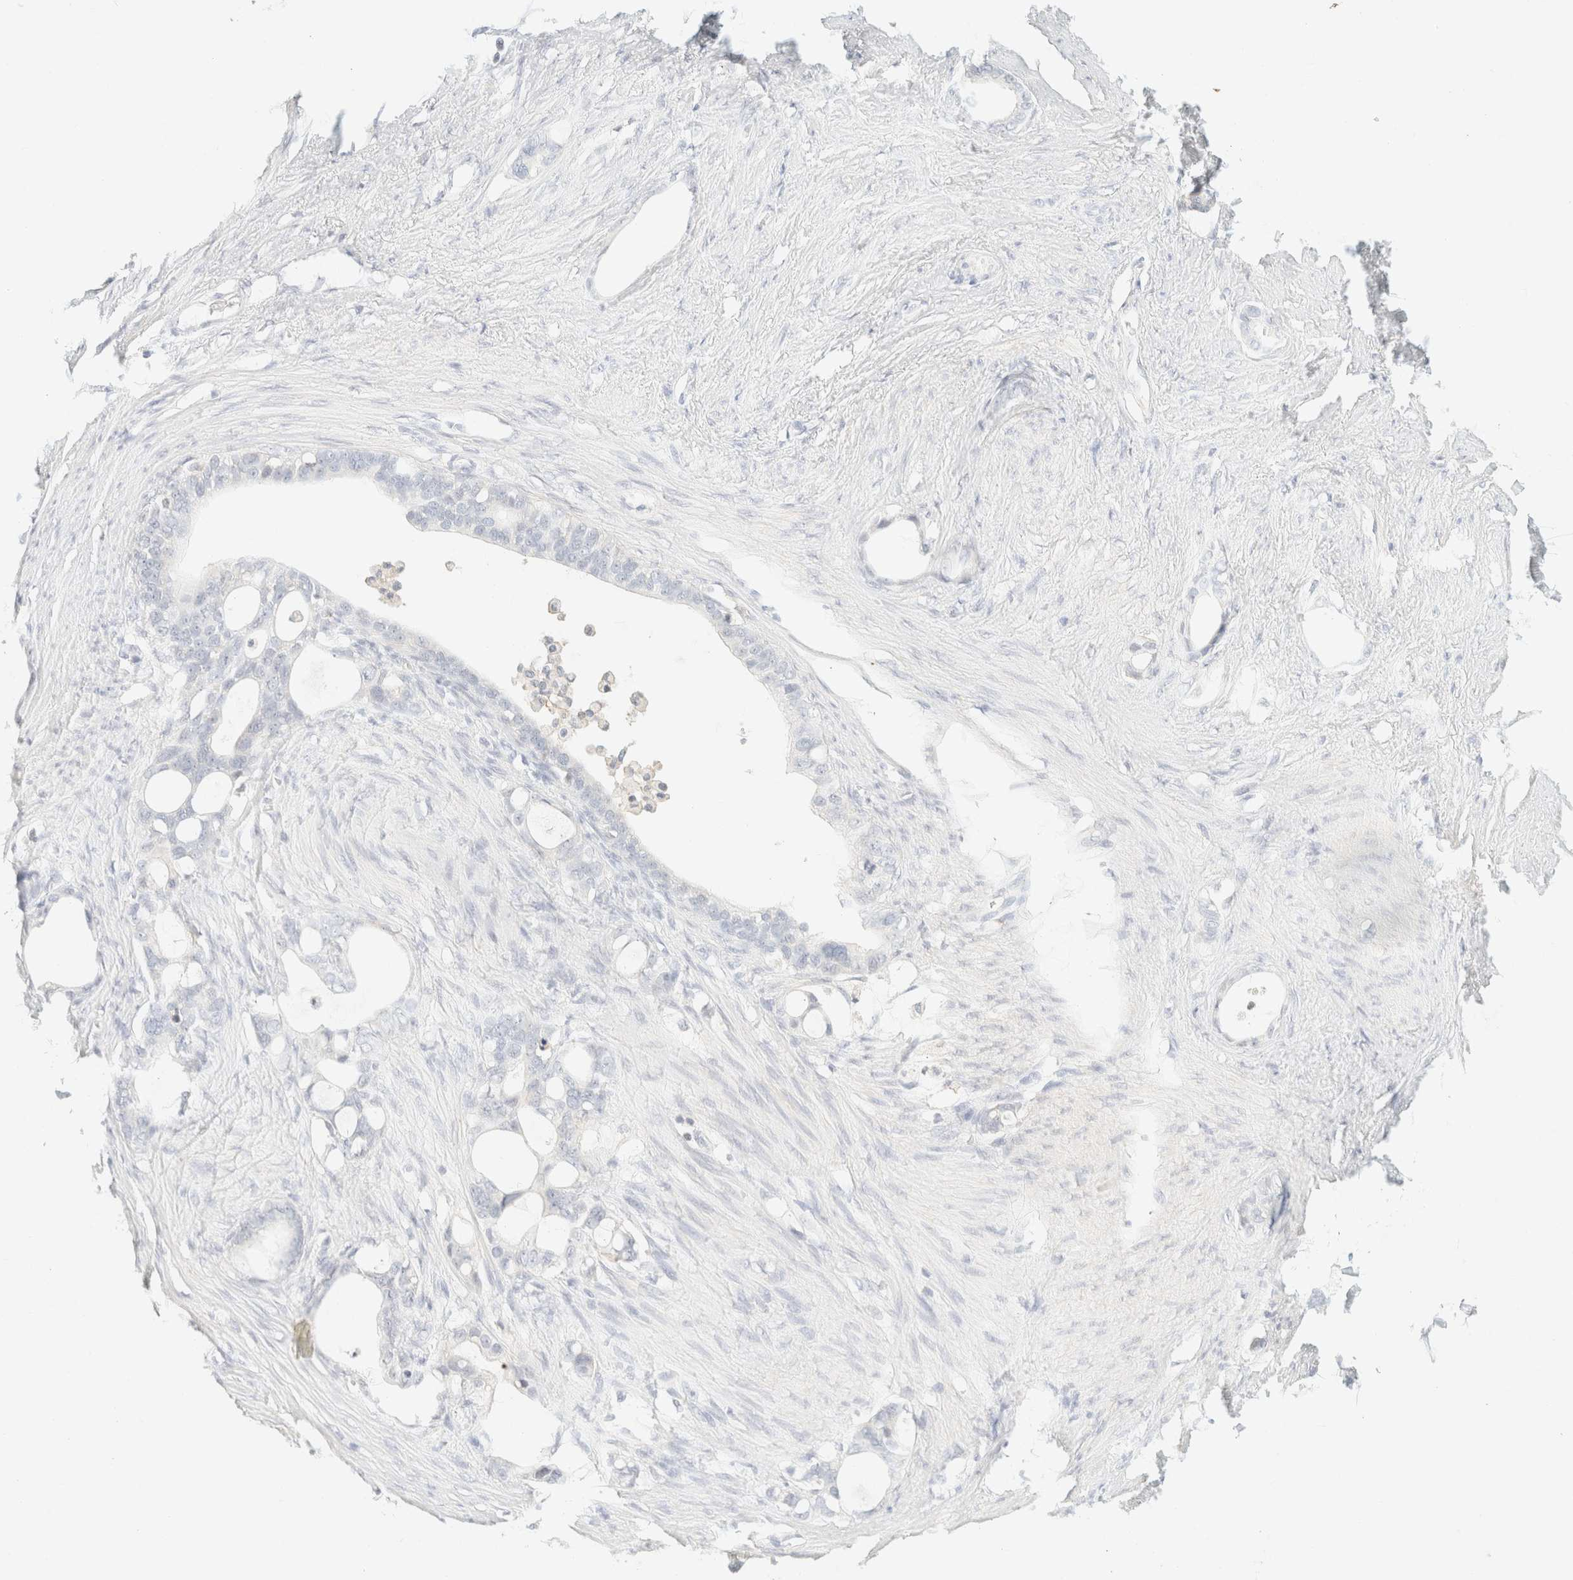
{"staining": {"intensity": "negative", "quantity": "none", "location": "none"}, "tissue": "stomach cancer", "cell_type": "Tumor cells", "image_type": "cancer", "snomed": [{"axis": "morphology", "description": "Adenocarcinoma, NOS"}, {"axis": "topography", "description": "Stomach"}], "caption": "This is a micrograph of IHC staining of stomach cancer, which shows no positivity in tumor cells.", "gene": "TIMD4", "patient": {"sex": "female", "age": 75}}